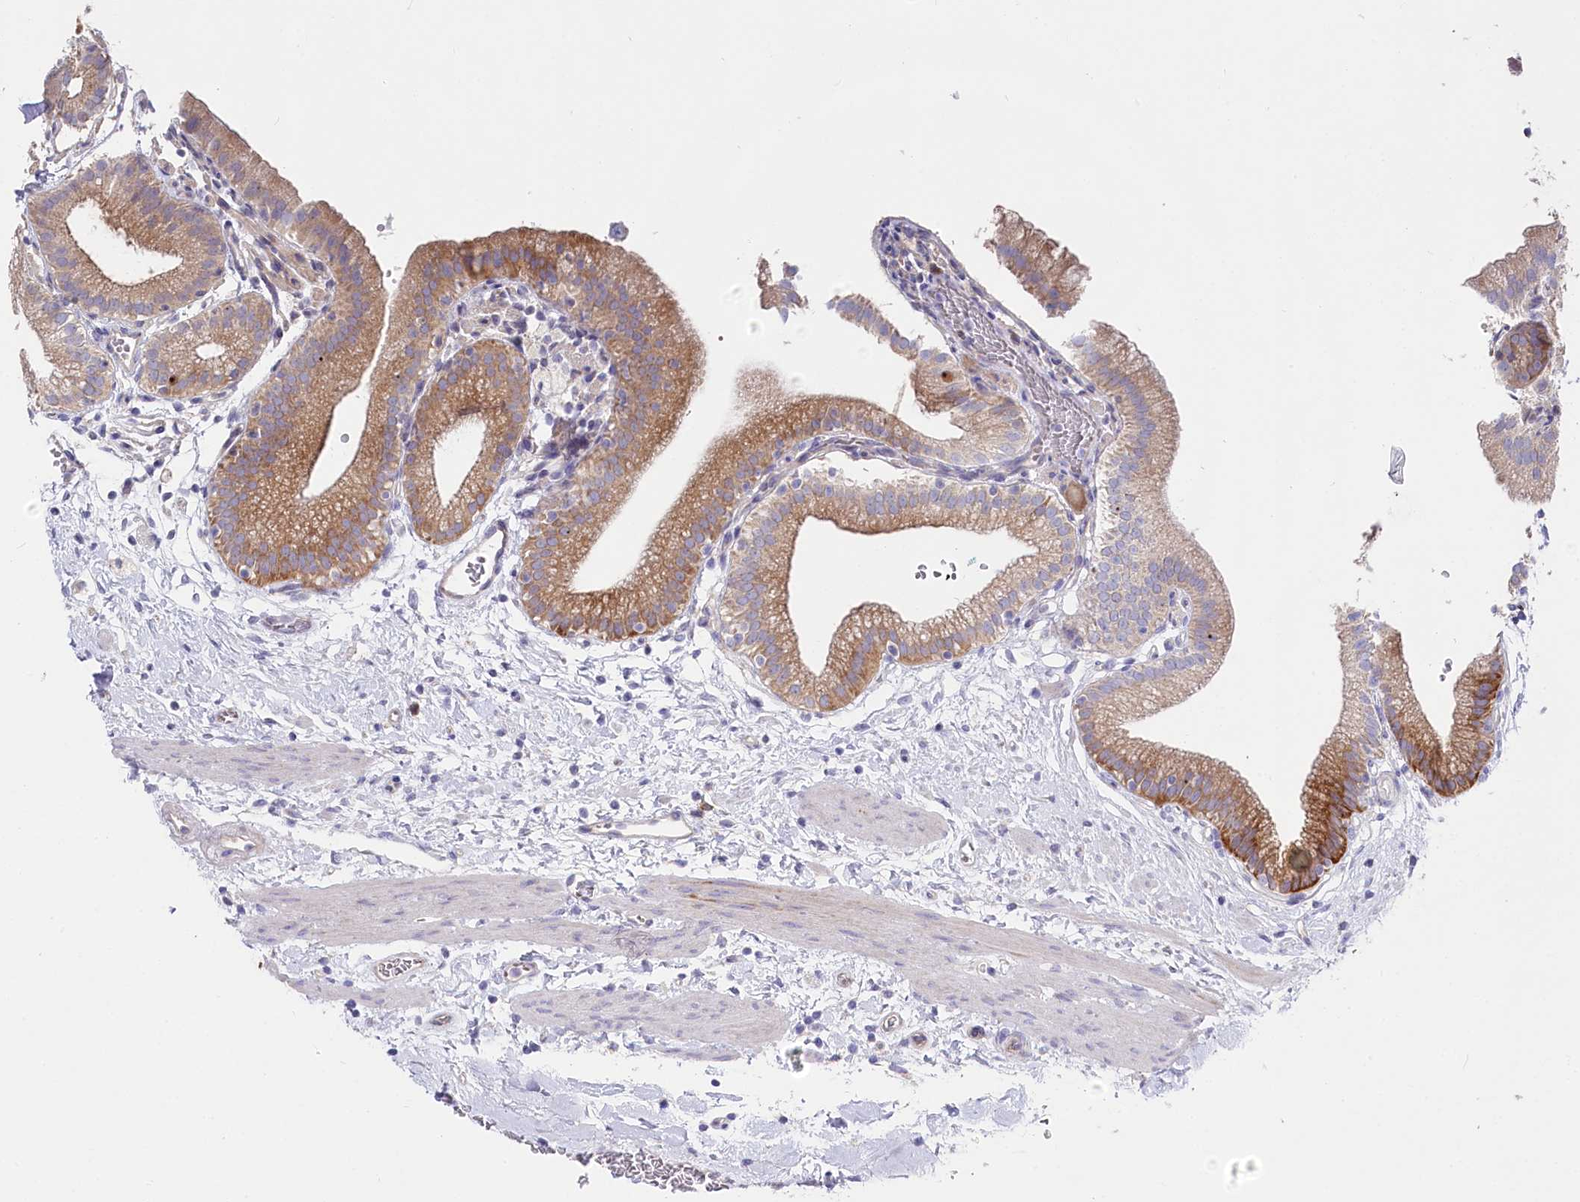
{"staining": {"intensity": "moderate", "quantity": ">75%", "location": "cytoplasmic/membranous"}, "tissue": "gallbladder", "cell_type": "Glandular cells", "image_type": "normal", "snomed": [{"axis": "morphology", "description": "Normal tissue, NOS"}, {"axis": "topography", "description": "Gallbladder"}], "caption": "DAB immunohistochemical staining of benign gallbladder displays moderate cytoplasmic/membranous protein expression in approximately >75% of glandular cells. (Brightfield microscopy of DAB IHC at high magnification).", "gene": "POGLUT1", "patient": {"sex": "male", "age": 55}}